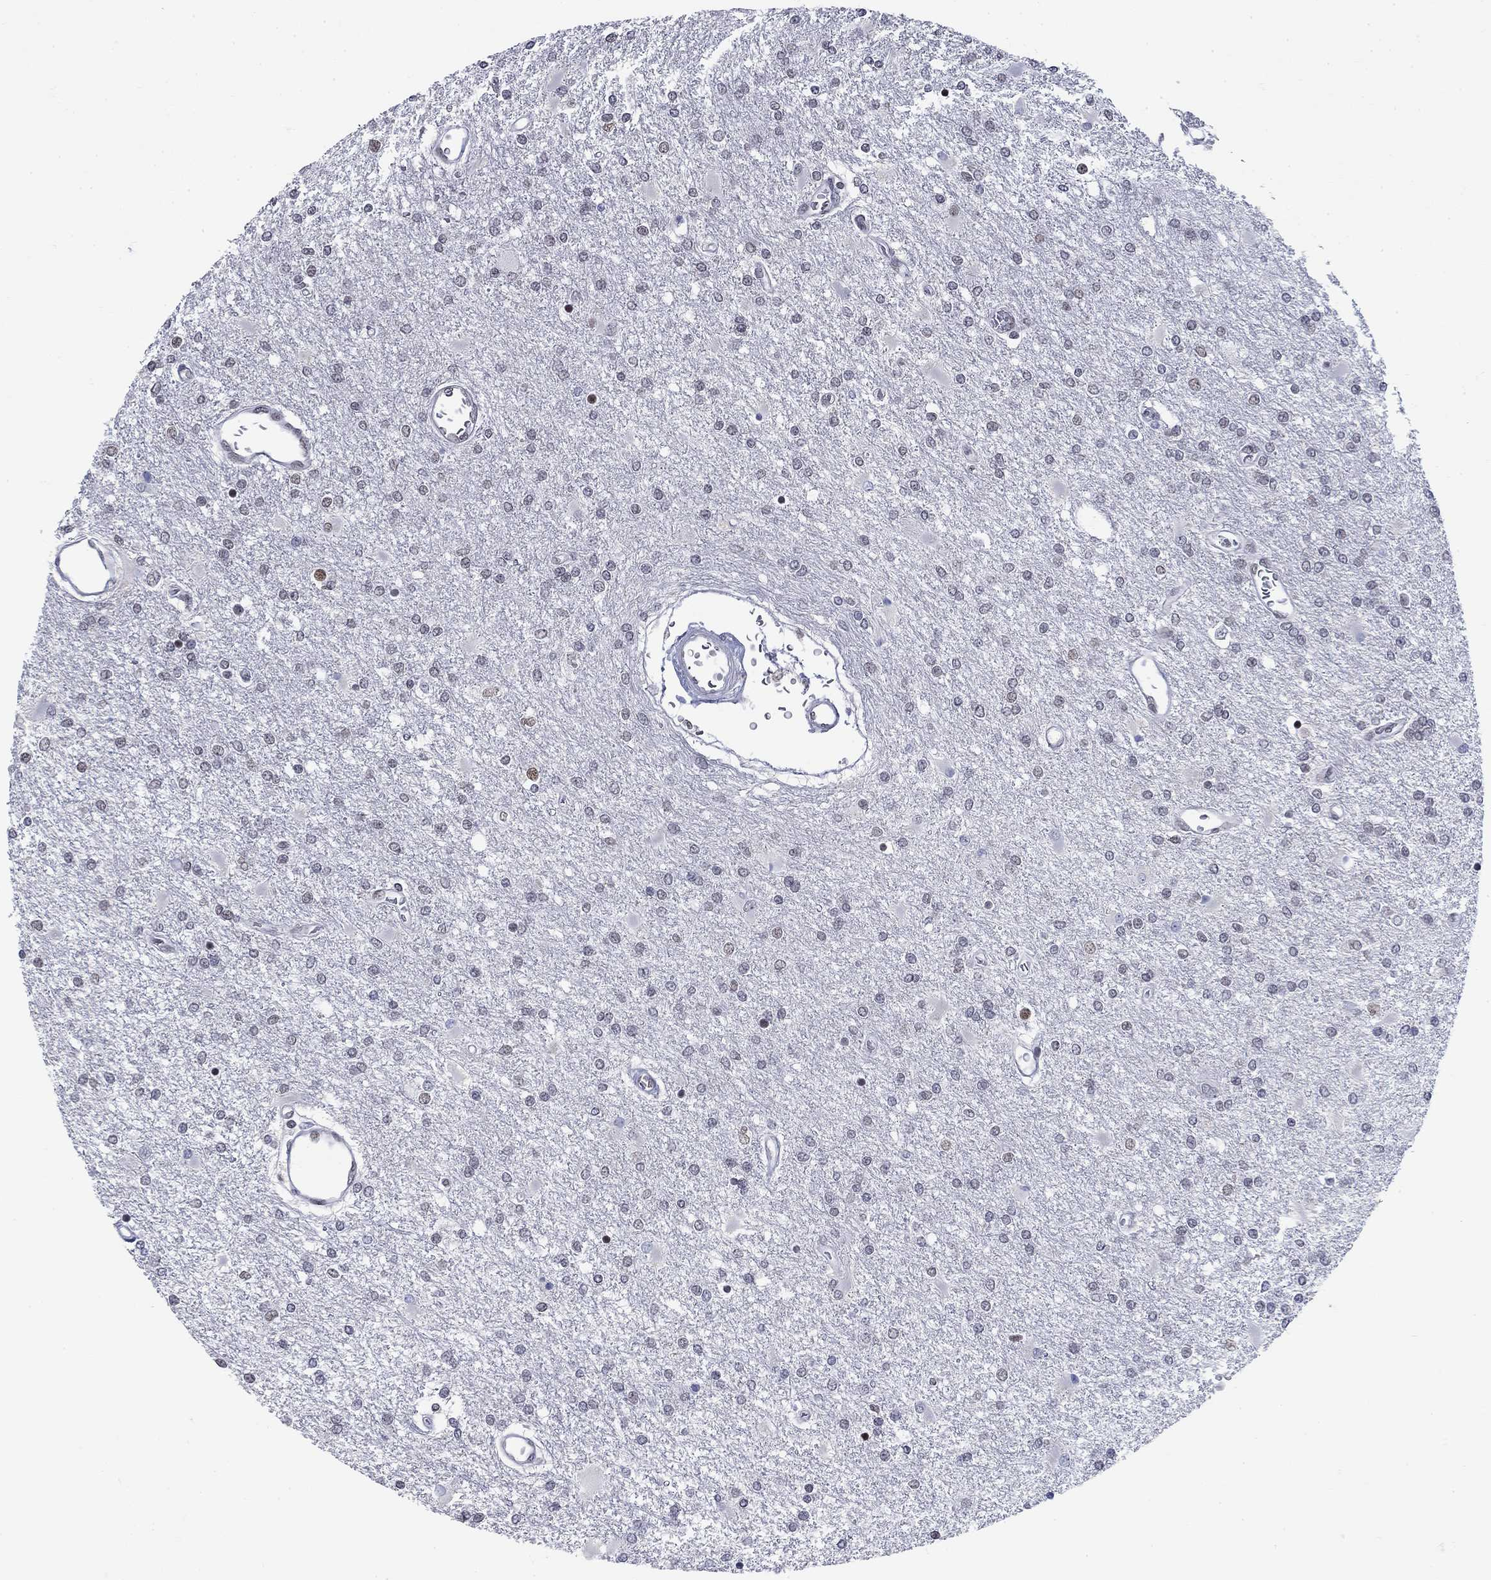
{"staining": {"intensity": "negative", "quantity": "none", "location": "none"}, "tissue": "glioma", "cell_type": "Tumor cells", "image_type": "cancer", "snomed": [{"axis": "morphology", "description": "Glioma, malignant, High grade"}, {"axis": "topography", "description": "Cerebral cortex"}], "caption": "An IHC micrograph of malignant glioma (high-grade) is shown. There is no staining in tumor cells of malignant glioma (high-grade). (DAB immunohistochemistry with hematoxylin counter stain).", "gene": "NPAS3", "patient": {"sex": "male", "age": 79}}